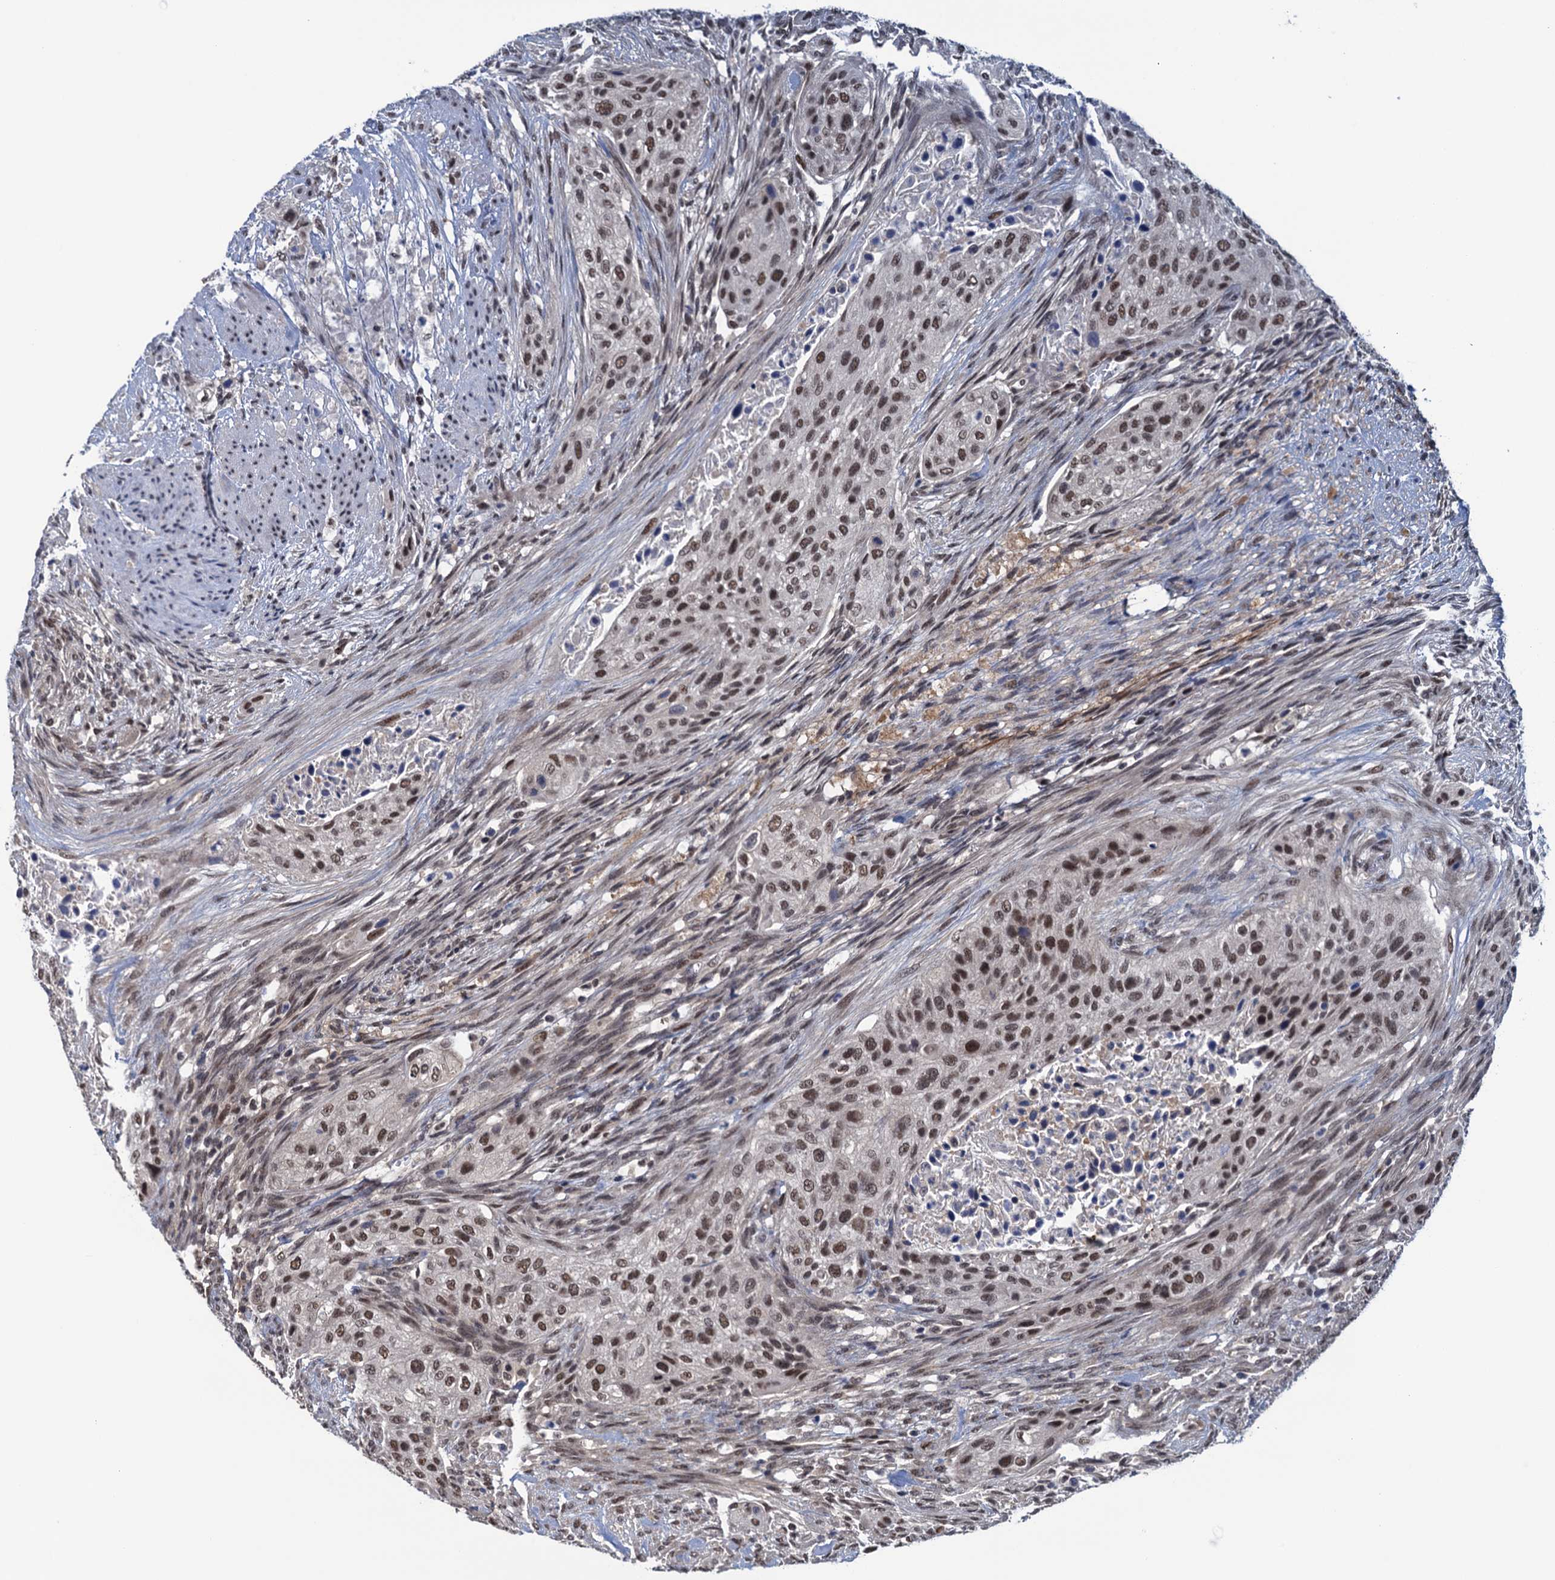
{"staining": {"intensity": "moderate", "quantity": ">75%", "location": "nuclear"}, "tissue": "urothelial cancer", "cell_type": "Tumor cells", "image_type": "cancer", "snomed": [{"axis": "morphology", "description": "Urothelial carcinoma, High grade"}, {"axis": "topography", "description": "Urinary bladder"}], "caption": "An IHC micrograph of tumor tissue is shown. Protein staining in brown labels moderate nuclear positivity in urothelial carcinoma (high-grade) within tumor cells.", "gene": "SAE1", "patient": {"sex": "male", "age": 35}}